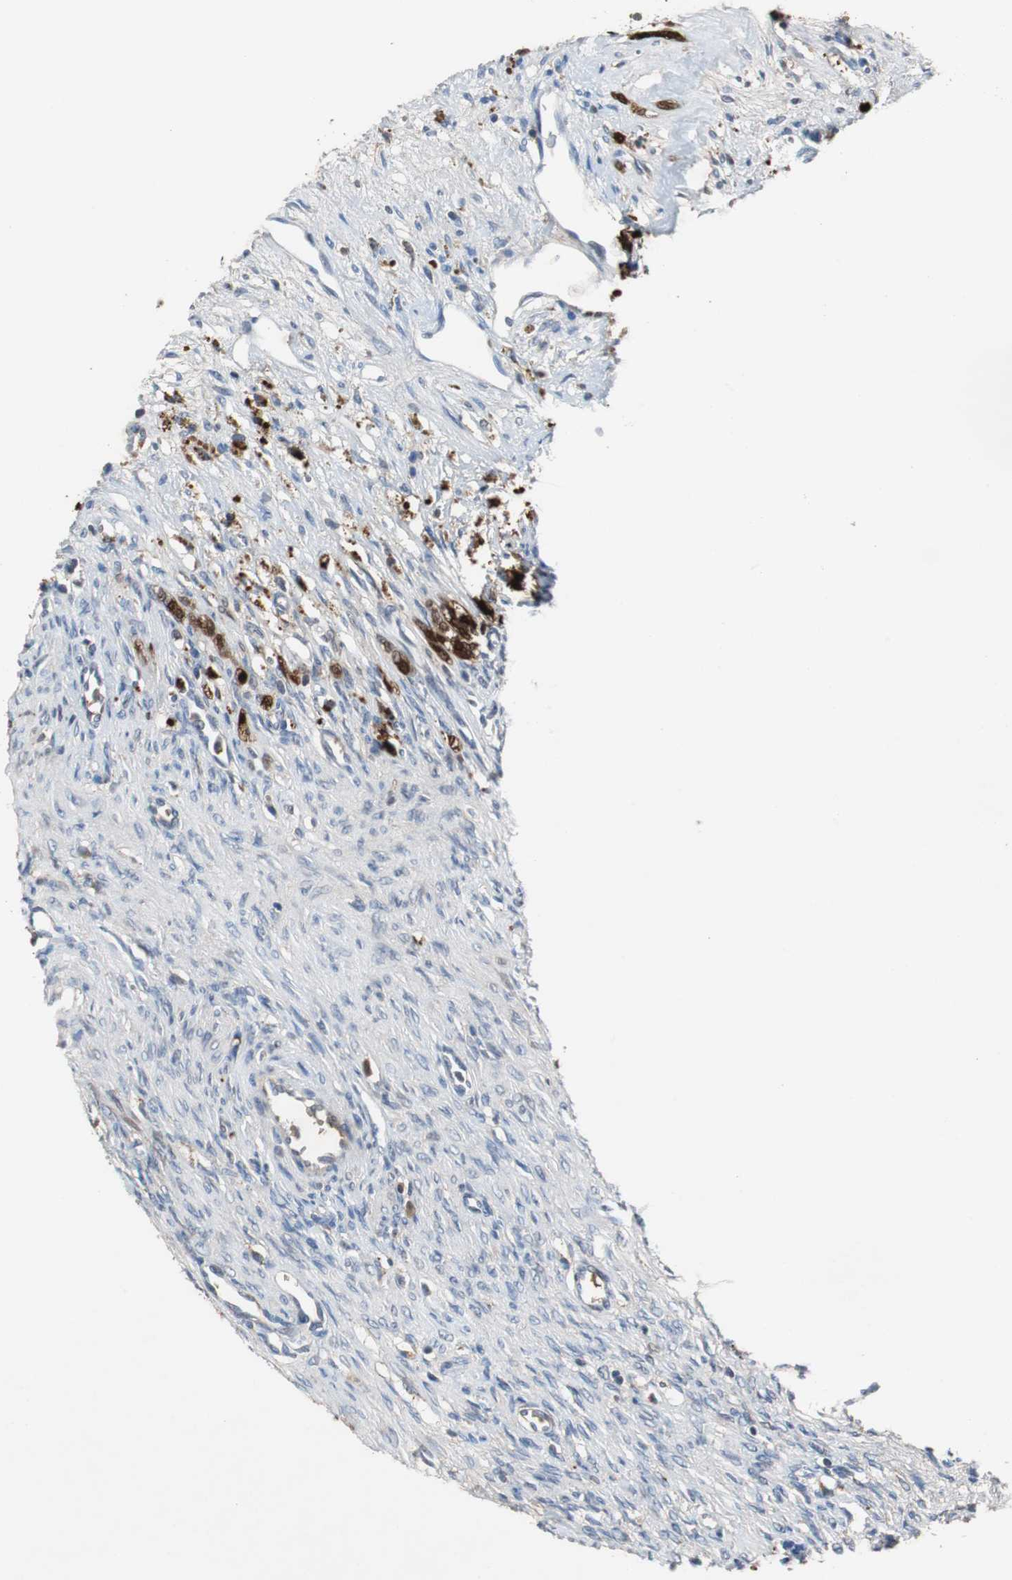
{"staining": {"intensity": "weak", "quantity": "25%-75%", "location": "cytoplasmic/membranous"}, "tissue": "ovary", "cell_type": "Follicle cells", "image_type": "normal", "snomed": [{"axis": "morphology", "description": "Normal tissue, NOS"}, {"axis": "topography", "description": "Ovary"}], "caption": "A brown stain shows weak cytoplasmic/membranous expression of a protein in follicle cells of normal ovary. (Brightfield microscopy of DAB IHC at high magnification).", "gene": "CALB2", "patient": {"sex": "female", "age": 33}}